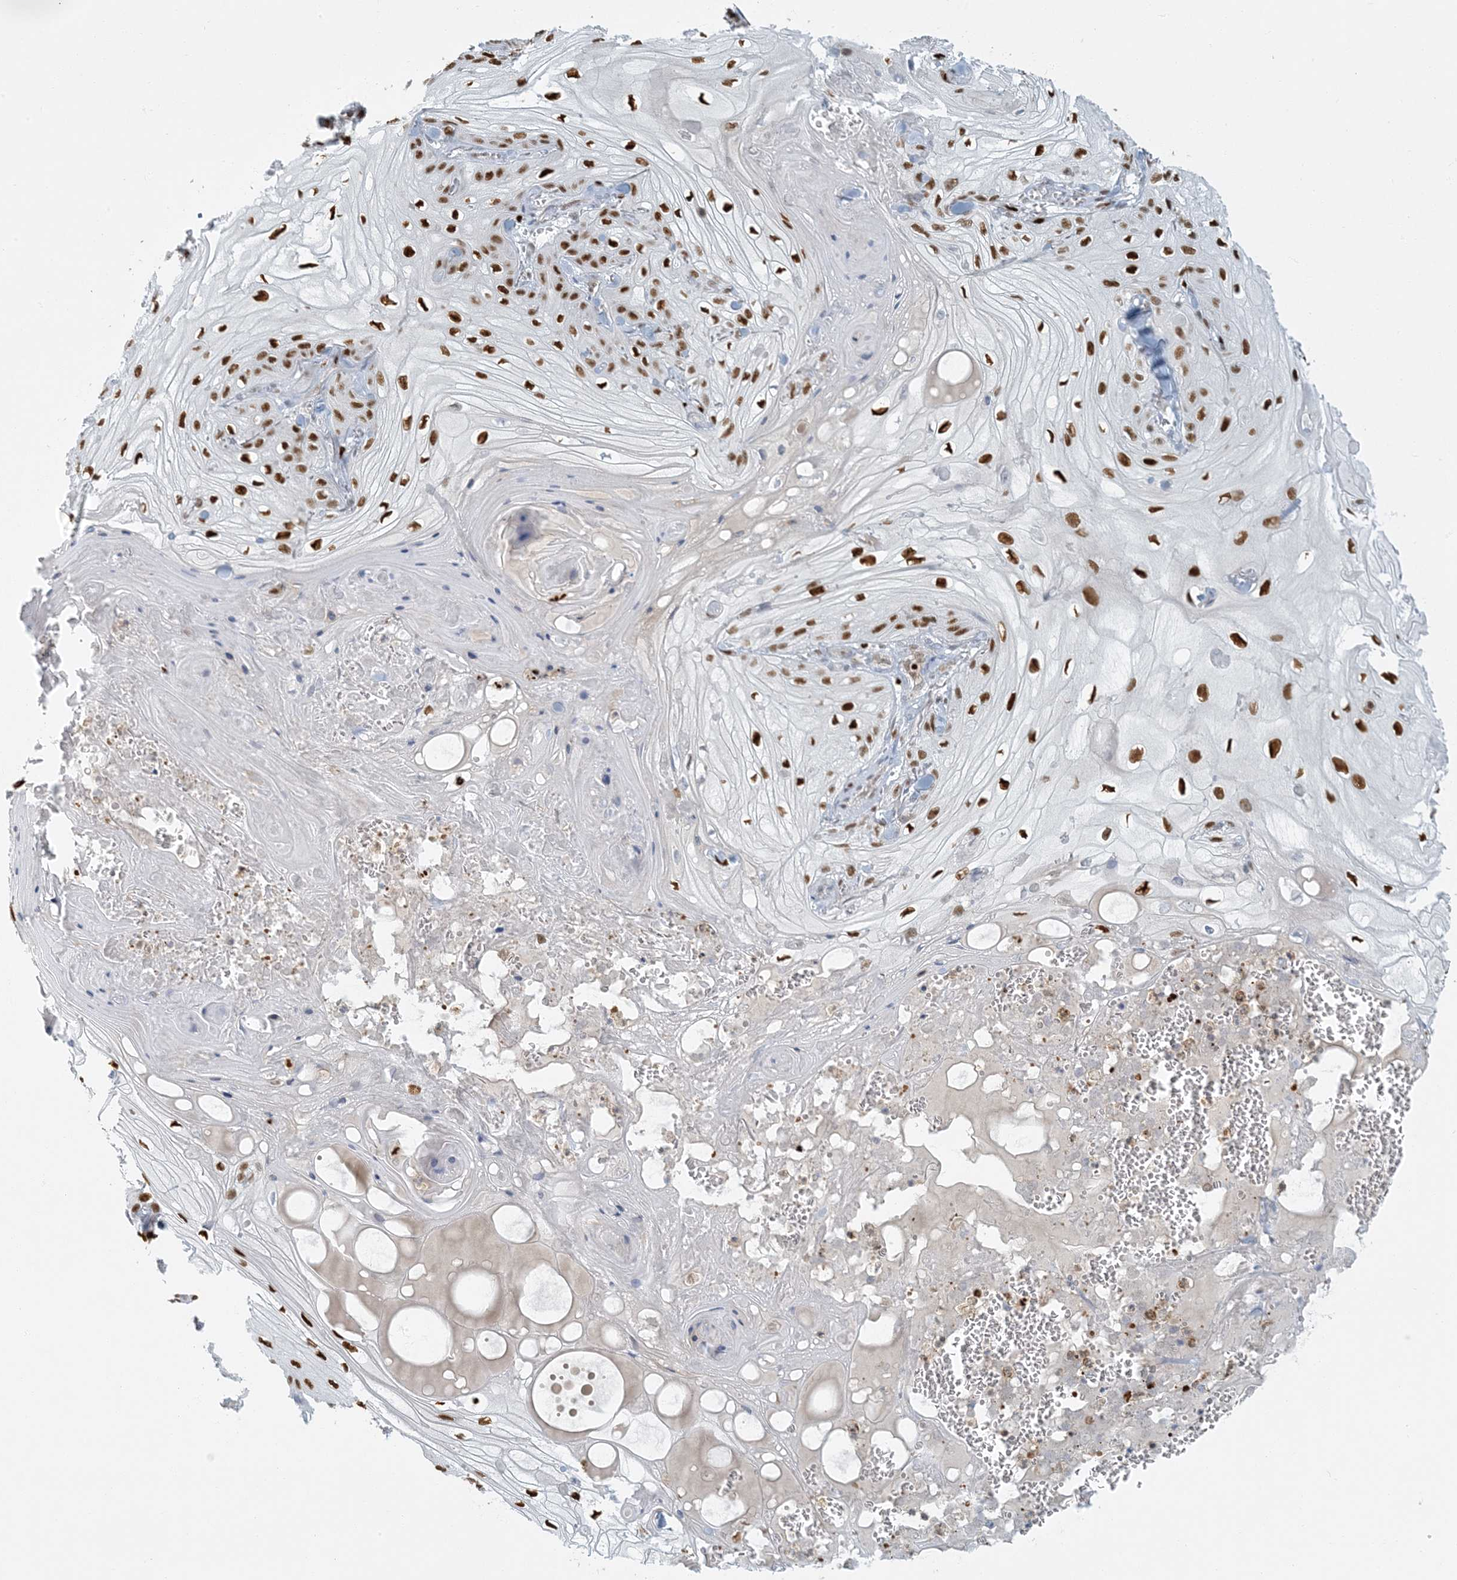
{"staining": {"intensity": "strong", "quantity": "25%-75%", "location": "nuclear"}, "tissue": "skin cancer", "cell_type": "Tumor cells", "image_type": "cancer", "snomed": [{"axis": "morphology", "description": "Squamous cell carcinoma, NOS"}, {"axis": "topography", "description": "Skin"}], "caption": "IHC (DAB (3,3'-diaminobenzidine)) staining of skin cancer (squamous cell carcinoma) demonstrates strong nuclear protein positivity in about 25%-75% of tumor cells. (IHC, brightfield microscopy, high magnification).", "gene": "AK9", "patient": {"sex": "male", "age": 74}}